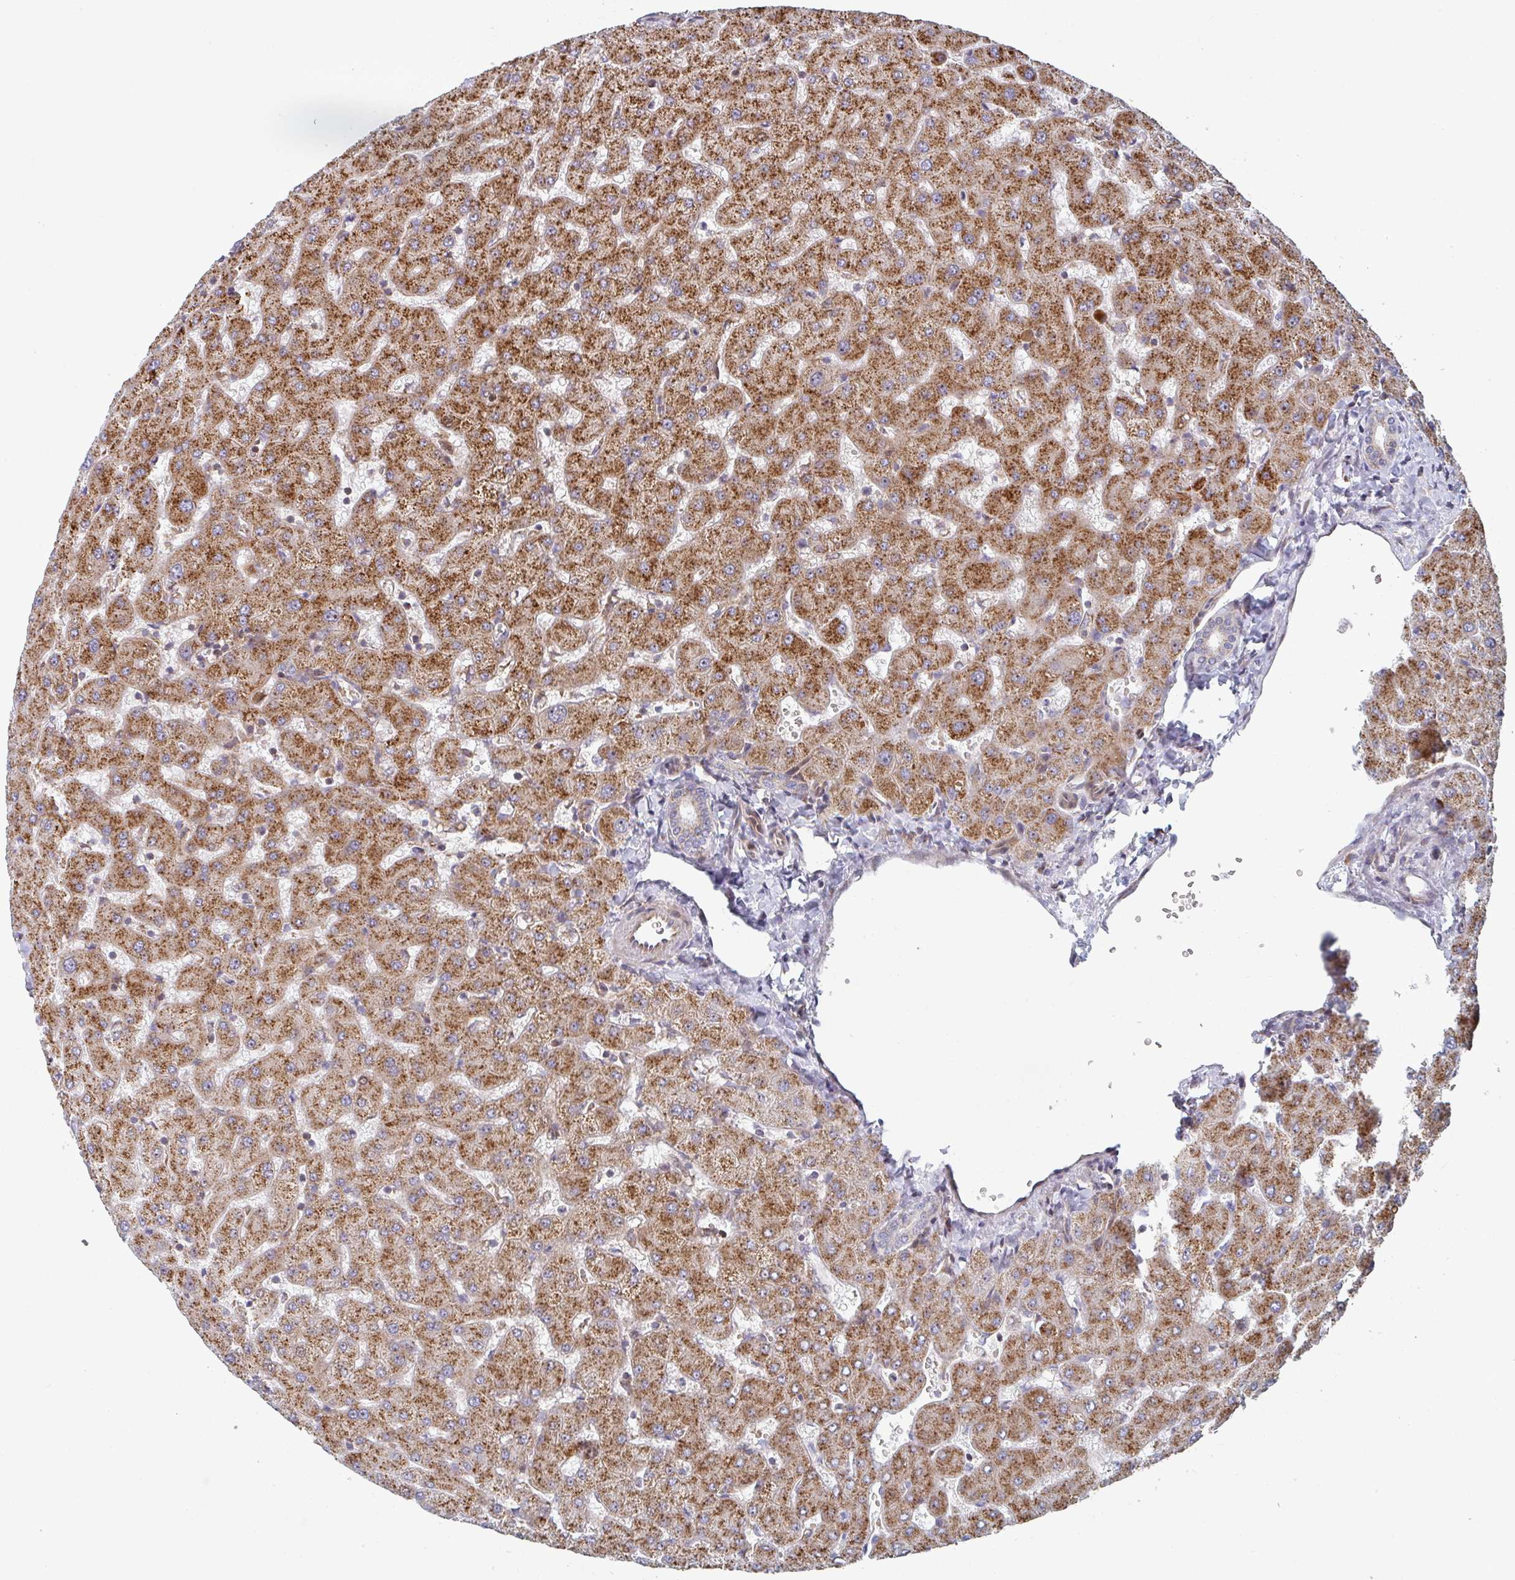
{"staining": {"intensity": "weak", "quantity": "25%-75%", "location": "cytoplasmic/membranous"}, "tissue": "liver", "cell_type": "Cholangiocytes", "image_type": "normal", "snomed": [{"axis": "morphology", "description": "Normal tissue, NOS"}, {"axis": "topography", "description": "Liver"}], "caption": "Brown immunohistochemical staining in unremarkable human liver exhibits weak cytoplasmic/membranous expression in approximately 25%-75% of cholangiocytes. Using DAB (3,3'-diaminobenzidine) (brown) and hematoxylin (blue) stains, captured at high magnification using brightfield microscopy.", "gene": "ZNF644", "patient": {"sex": "female", "age": 63}}